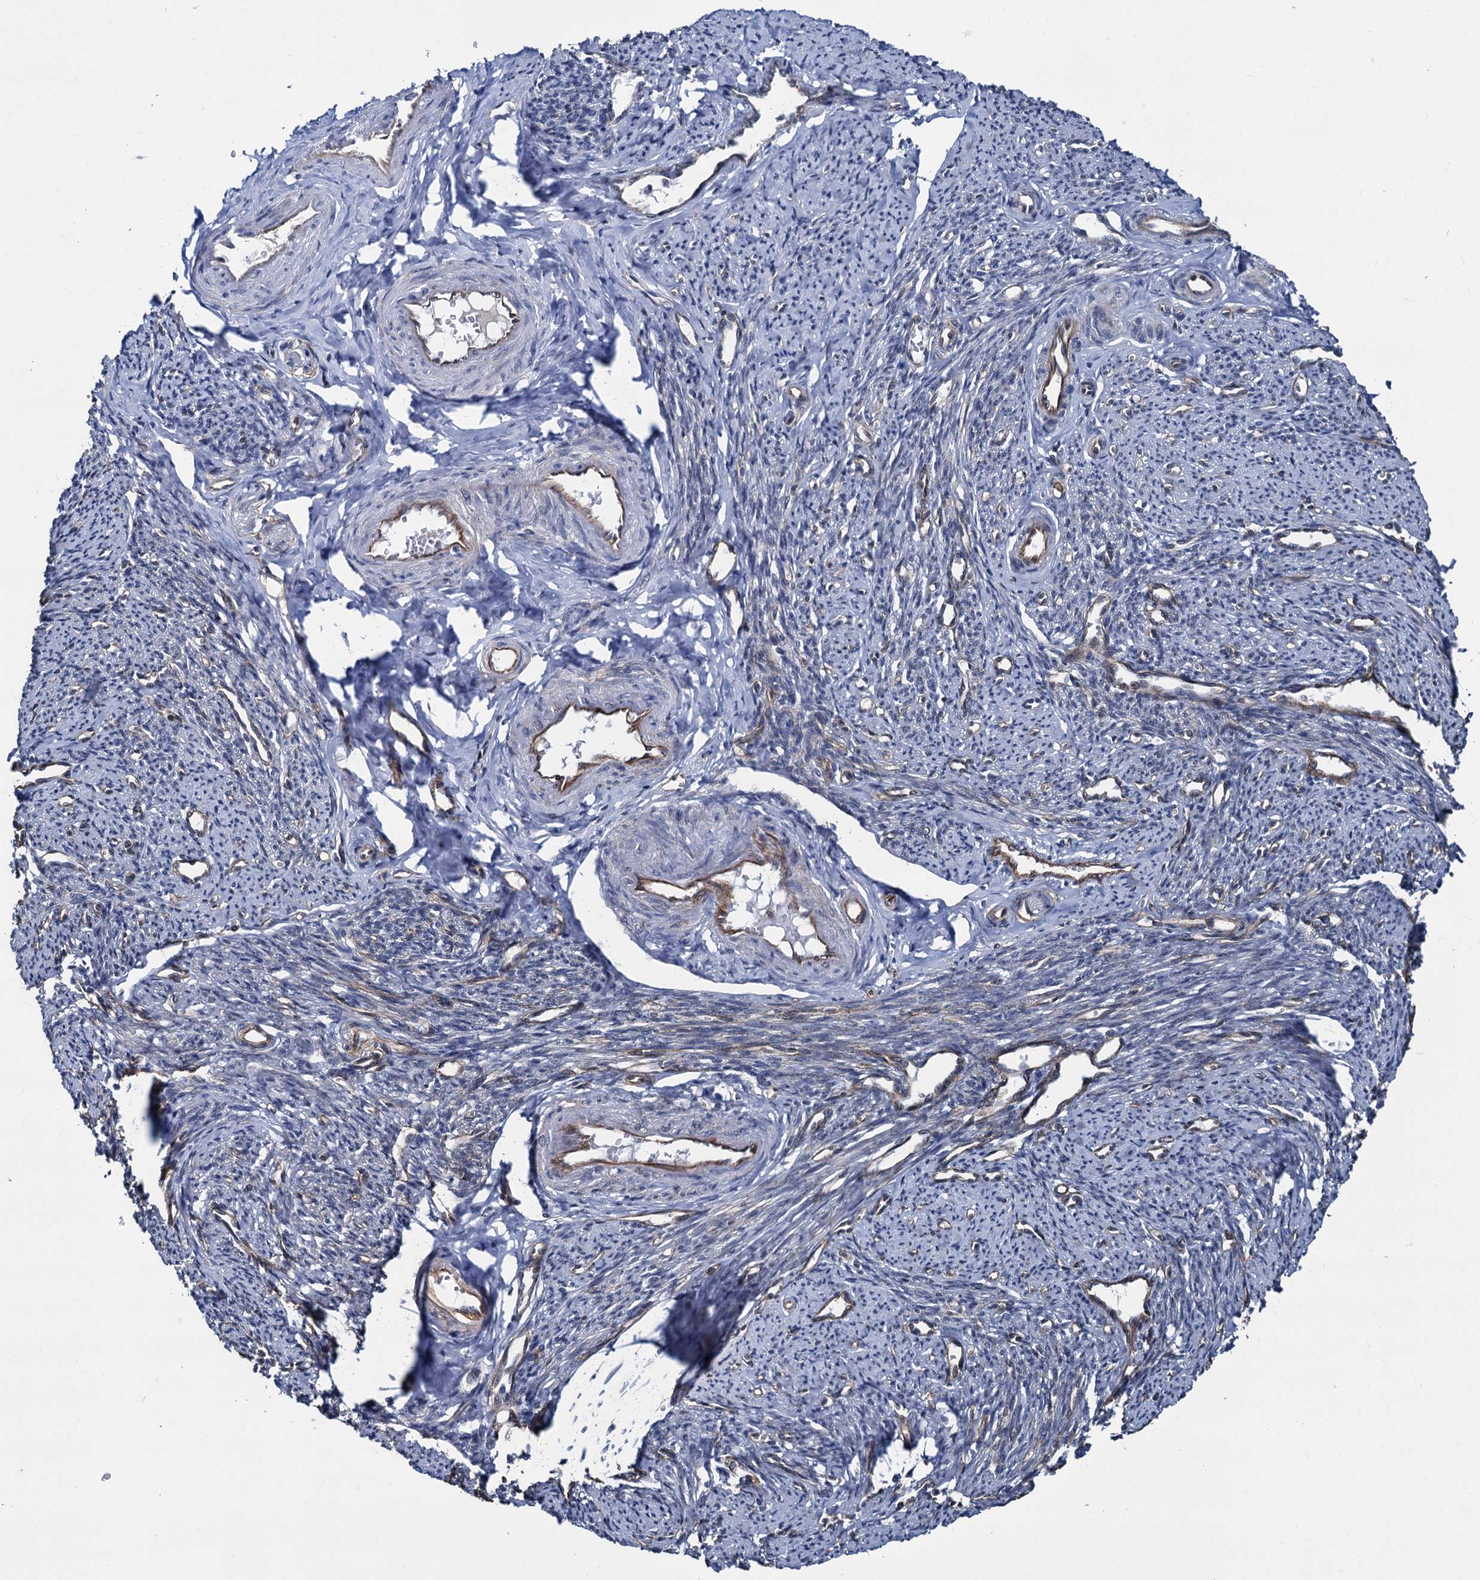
{"staining": {"intensity": "weak", "quantity": "25%-75%", "location": "cytoplasmic/membranous"}, "tissue": "smooth muscle", "cell_type": "Smooth muscle cells", "image_type": "normal", "snomed": [{"axis": "morphology", "description": "Normal tissue, NOS"}, {"axis": "topography", "description": "Smooth muscle"}, {"axis": "topography", "description": "Uterus"}], "caption": "High-magnification brightfield microscopy of unremarkable smooth muscle stained with DAB (brown) and counterstained with hematoxylin (blue). smooth muscle cells exhibit weak cytoplasmic/membranous positivity is seen in approximately25%-75% of cells.", "gene": "ZFYVE19", "patient": {"sex": "female", "age": 59}}